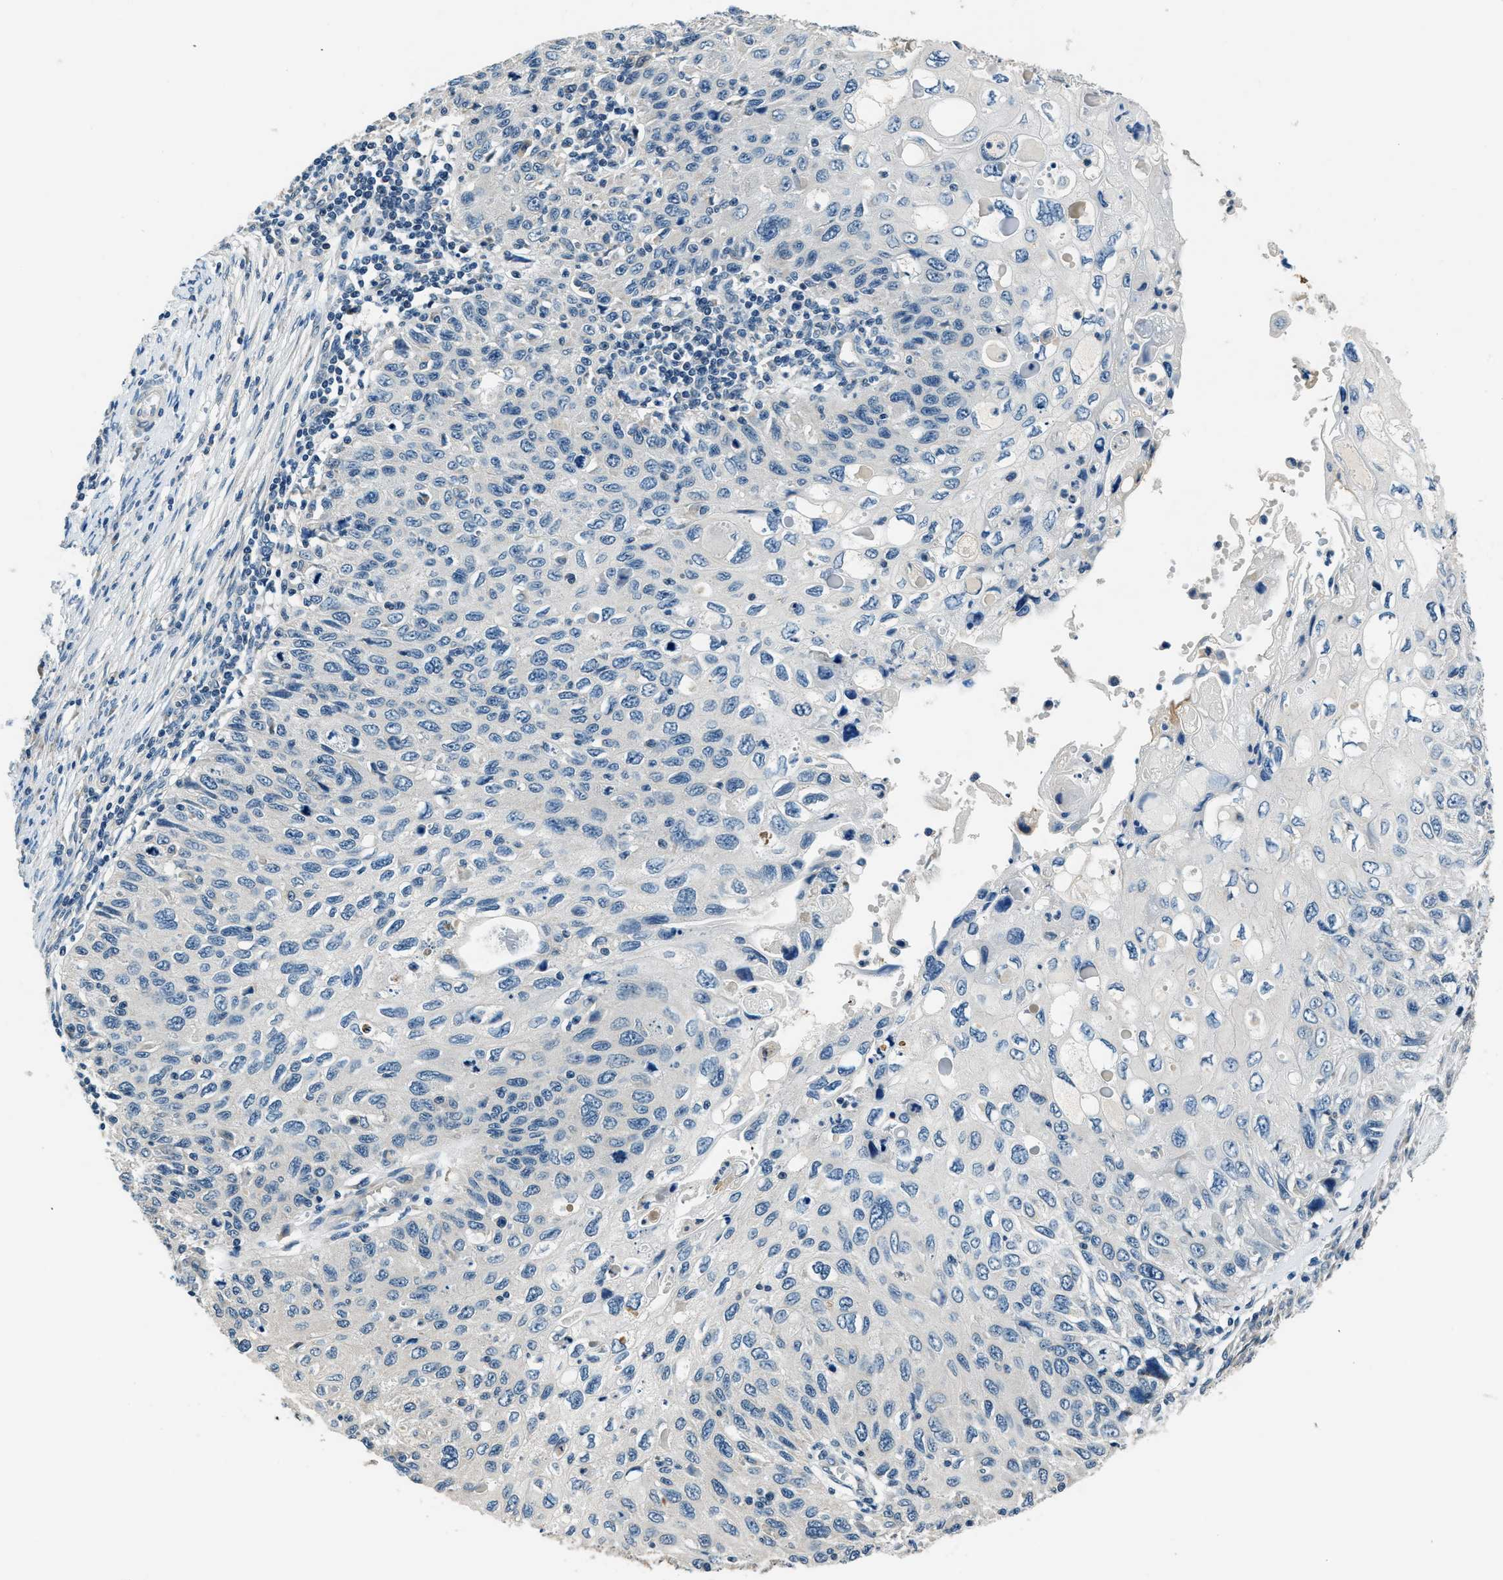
{"staining": {"intensity": "negative", "quantity": "none", "location": "none"}, "tissue": "cervical cancer", "cell_type": "Tumor cells", "image_type": "cancer", "snomed": [{"axis": "morphology", "description": "Squamous cell carcinoma, NOS"}, {"axis": "topography", "description": "Cervix"}], "caption": "High power microscopy photomicrograph of an immunohistochemistry histopathology image of cervical squamous cell carcinoma, revealing no significant positivity in tumor cells.", "gene": "NME8", "patient": {"sex": "female", "age": 70}}